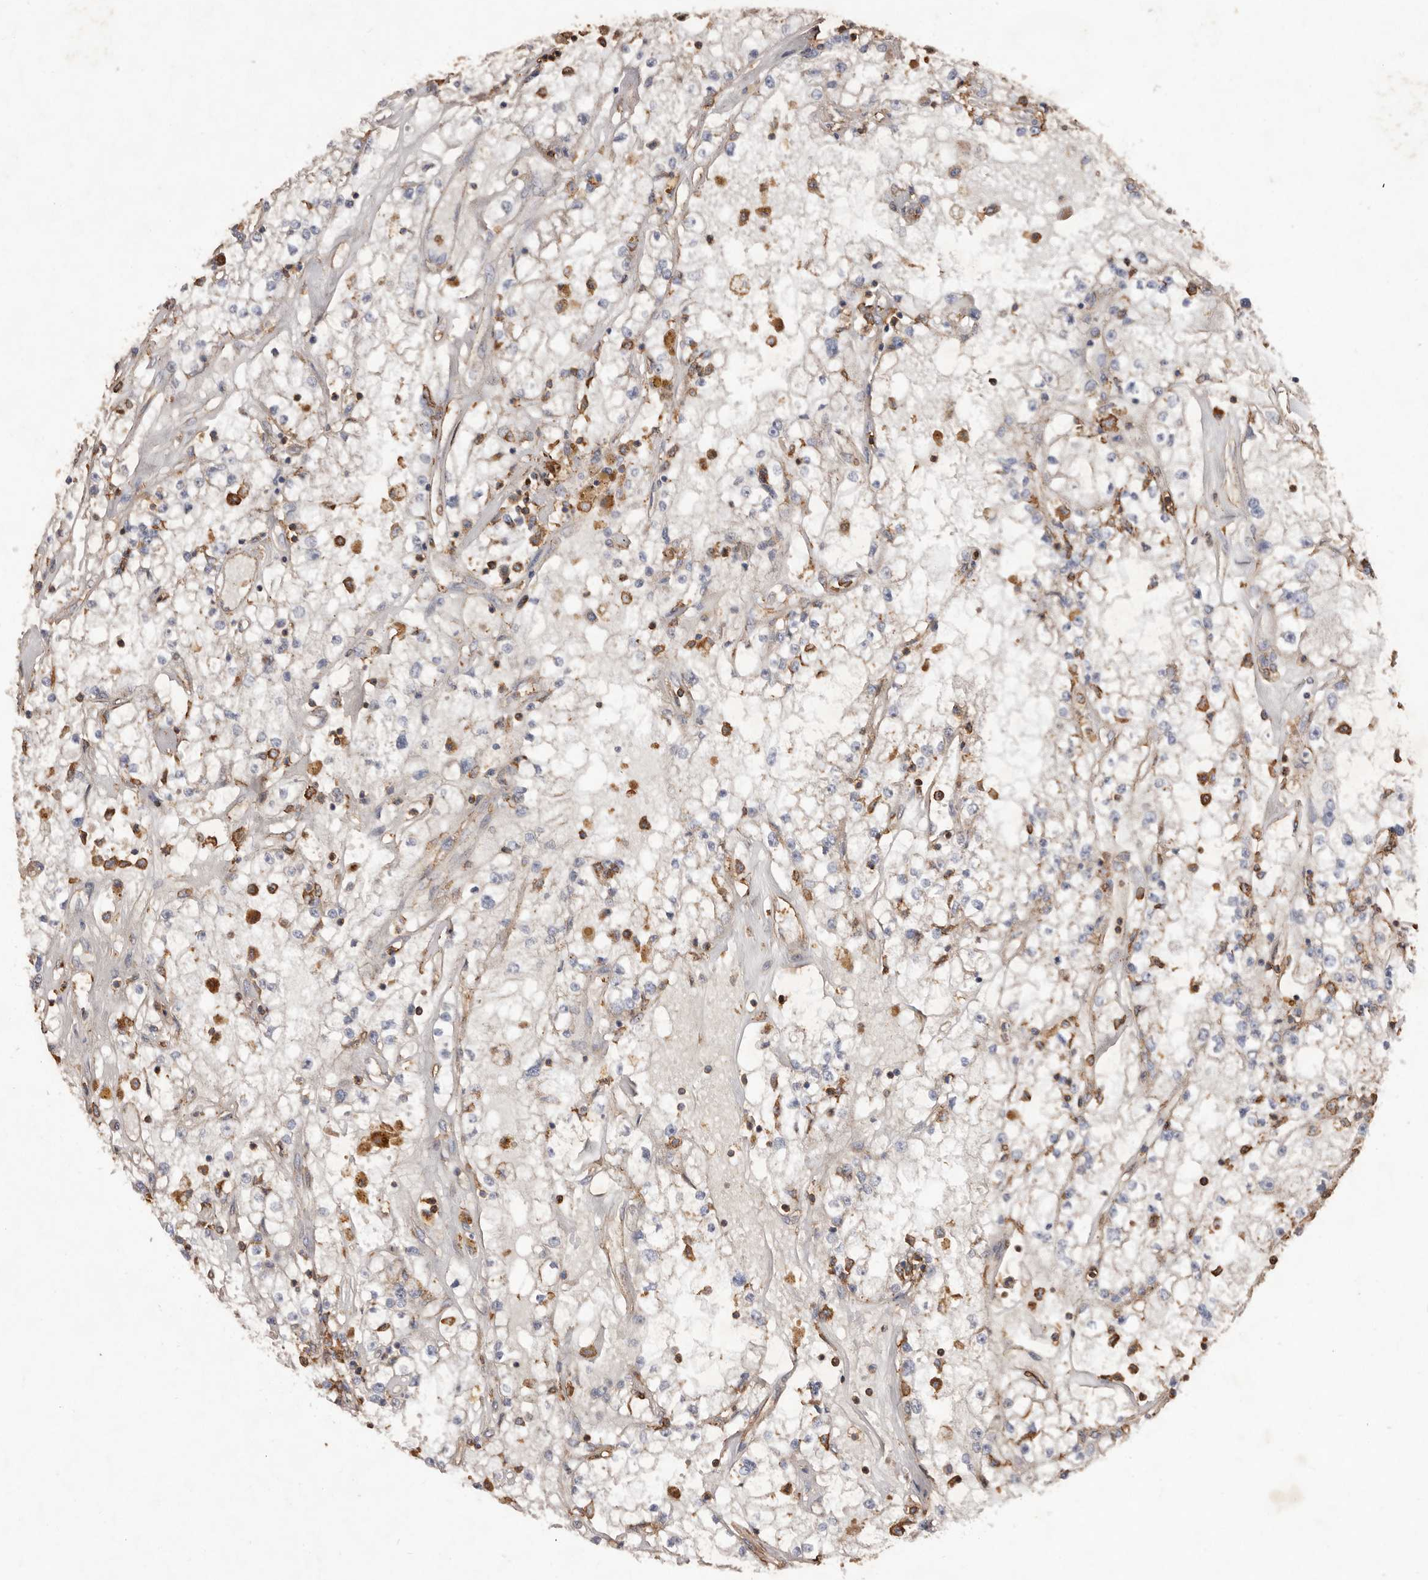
{"staining": {"intensity": "negative", "quantity": "none", "location": "none"}, "tissue": "renal cancer", "cell_type": "Tumor cells", "image_type": "cancer", "snomed": [{"axis": "morphology", "description": "Adenocarcinoma, NOS"}, {"axis": "topography", "description": "Kidney"}], "caption": "This image is of renal cancer stained with IHC to label a protein in brown with the nuclei are counter-stained blue. There is no staining in tumor cells.", "gene": "COQ8B", "patient": {"sex": "male", "age": 56}}